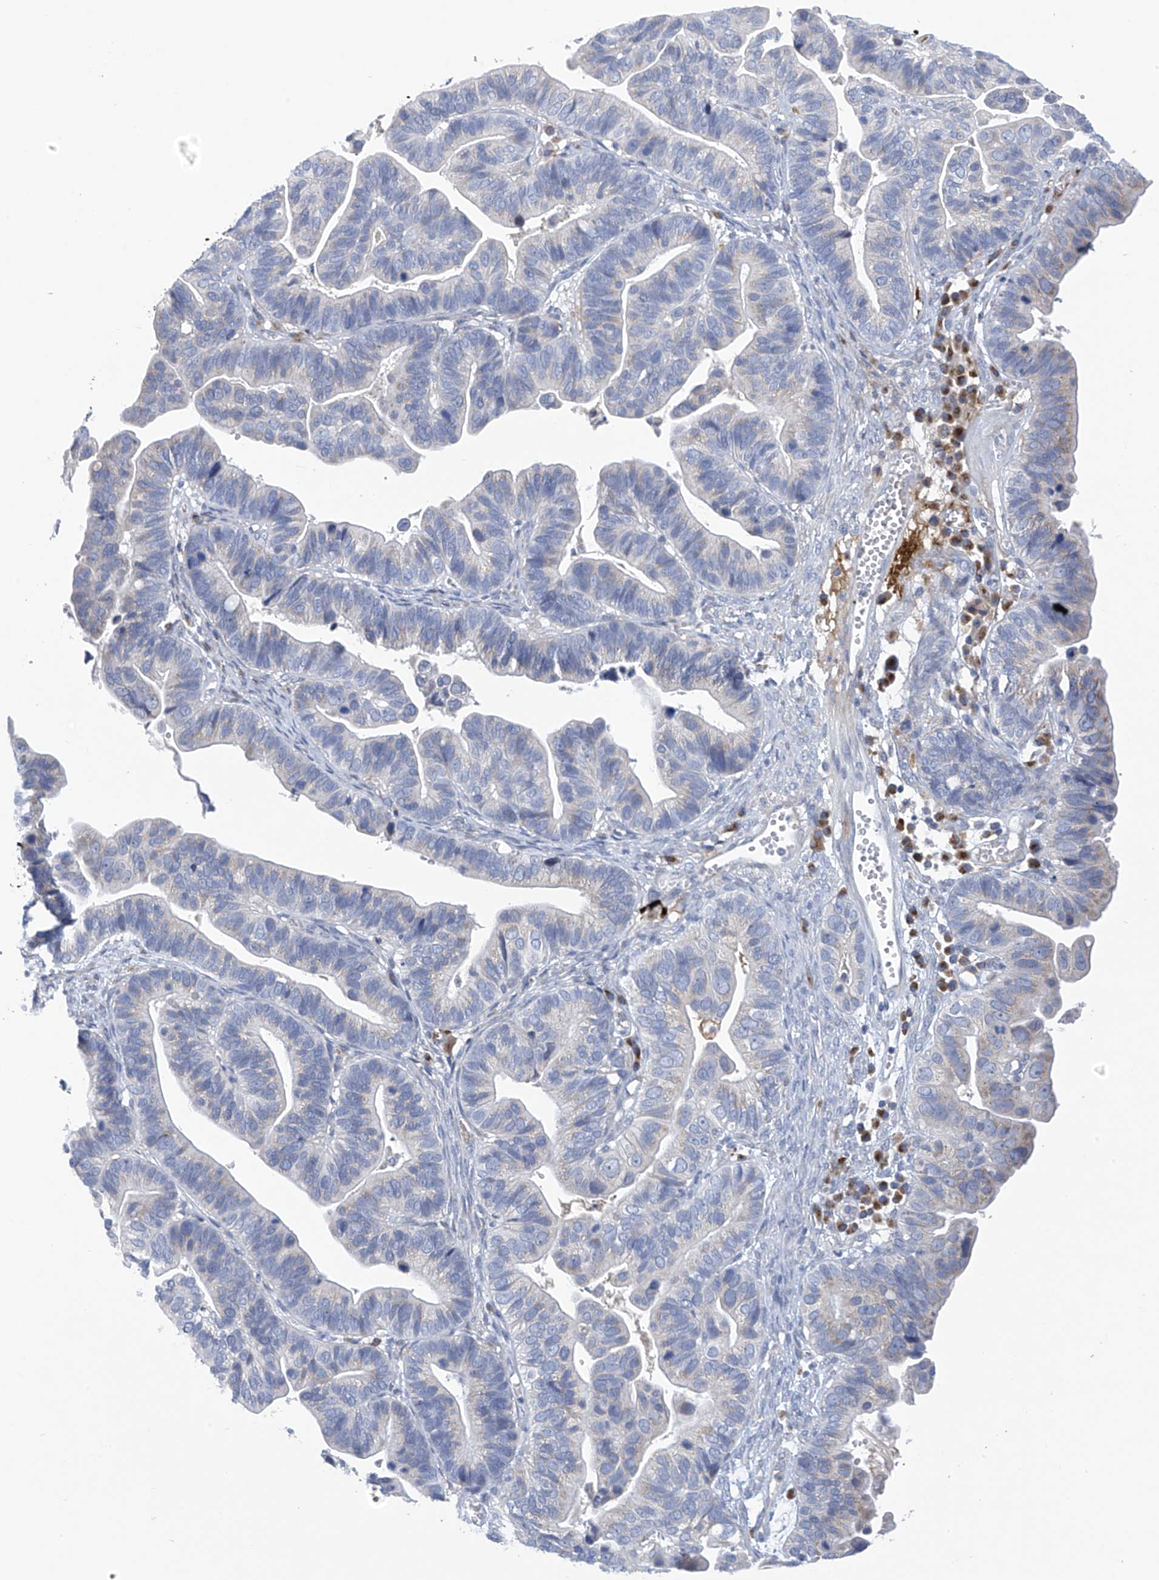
{"staining": {"intensity": "negative", "quantity": "none", "location": "none"}, "tissue": "ovarian cancer", "cell_type": "Tumor cells", "image_type": "cancer", "snomed": [{"axis": "morphology", "description": "Cystadenocarcinoma, serous, NOS"}, {"axis": "topography", "description": "Ovary"}], "caption": "DAB immunohistochemical staining of human serous cystadenocarcinoma (ovarian) displays no significant expression in tumor cells. (IHC, brightfield microscopy, high magnification).", "gene": "SLCO4A1", "patient": {"sex": "female", "age": 56}}